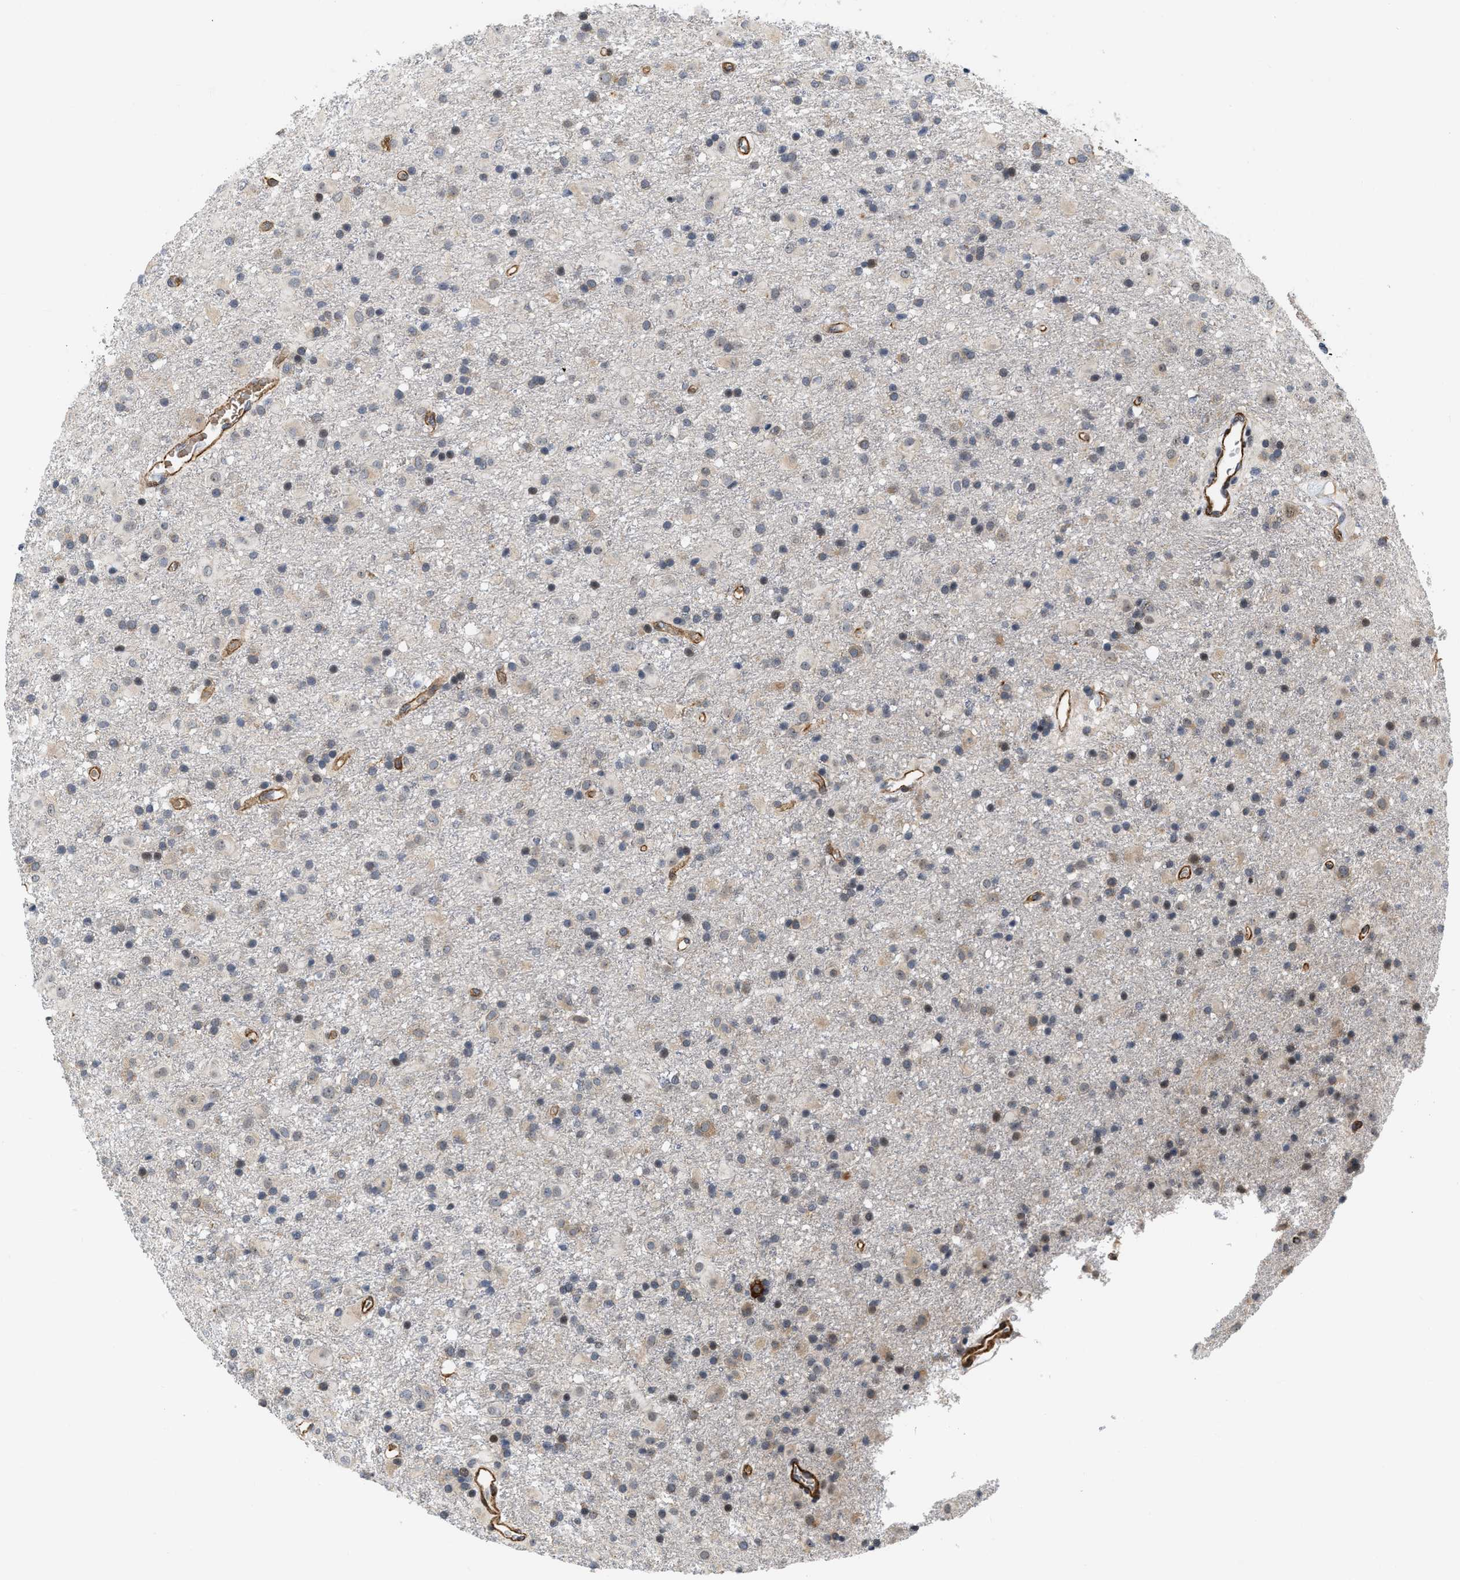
{"staining": {"intensity": "weak", "quantity": "25%-75%", "location": "cytoplasmic/membranous,nuclear"}, "tissue": "glioma", "cell_type": "Tumor cells", "image_type": "cancer", "snomed": [{"axis": "morphology", "description": "Glioma, malignant, Low grade"}, {"axis": "topography", "description": "Brain"}], "caption": "Glioma was stained to show a protein in brown. There is low levels of weak cytoplasmic/membranous and nuclear expression in about 25%-75% of tumor cells.", "gene": "GPRASP2", "patient": {"sex": "male", "age": 65}}